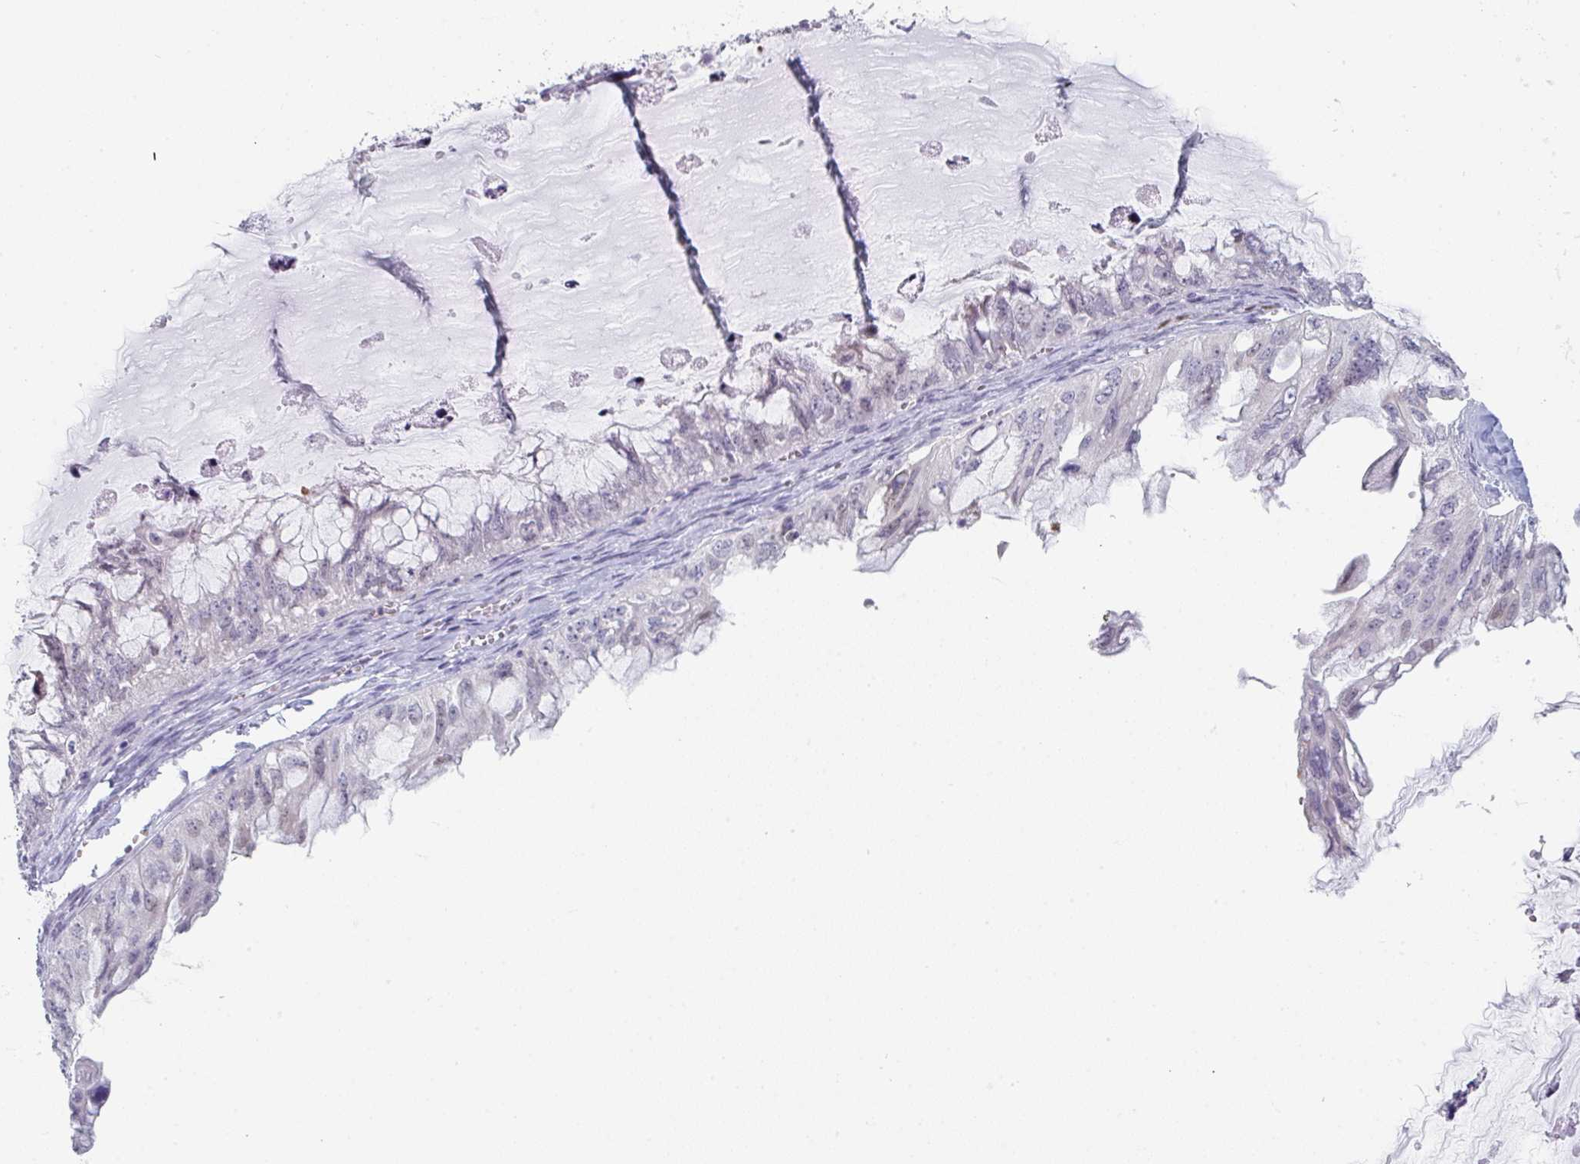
{"staining": {"intensity": "negative", "quantity": "none", "location": "none"}, "tissue": "ovarian cancer", "cell_type": "Tumor cells", "image_type": "cancer", "snomed": [{"axis": "morphology", "description": "Cystadenocarcinoma, mucinous, NOS"}, {"axis": "topography", "description": "Ovary"}], "caption": "Human ovarian cancer stained for a protein using immunohistochemistry exhibits no positivity in tumor cells.", "gene": "RUBCN", "patient": {"sex": "female", "age": 72}}